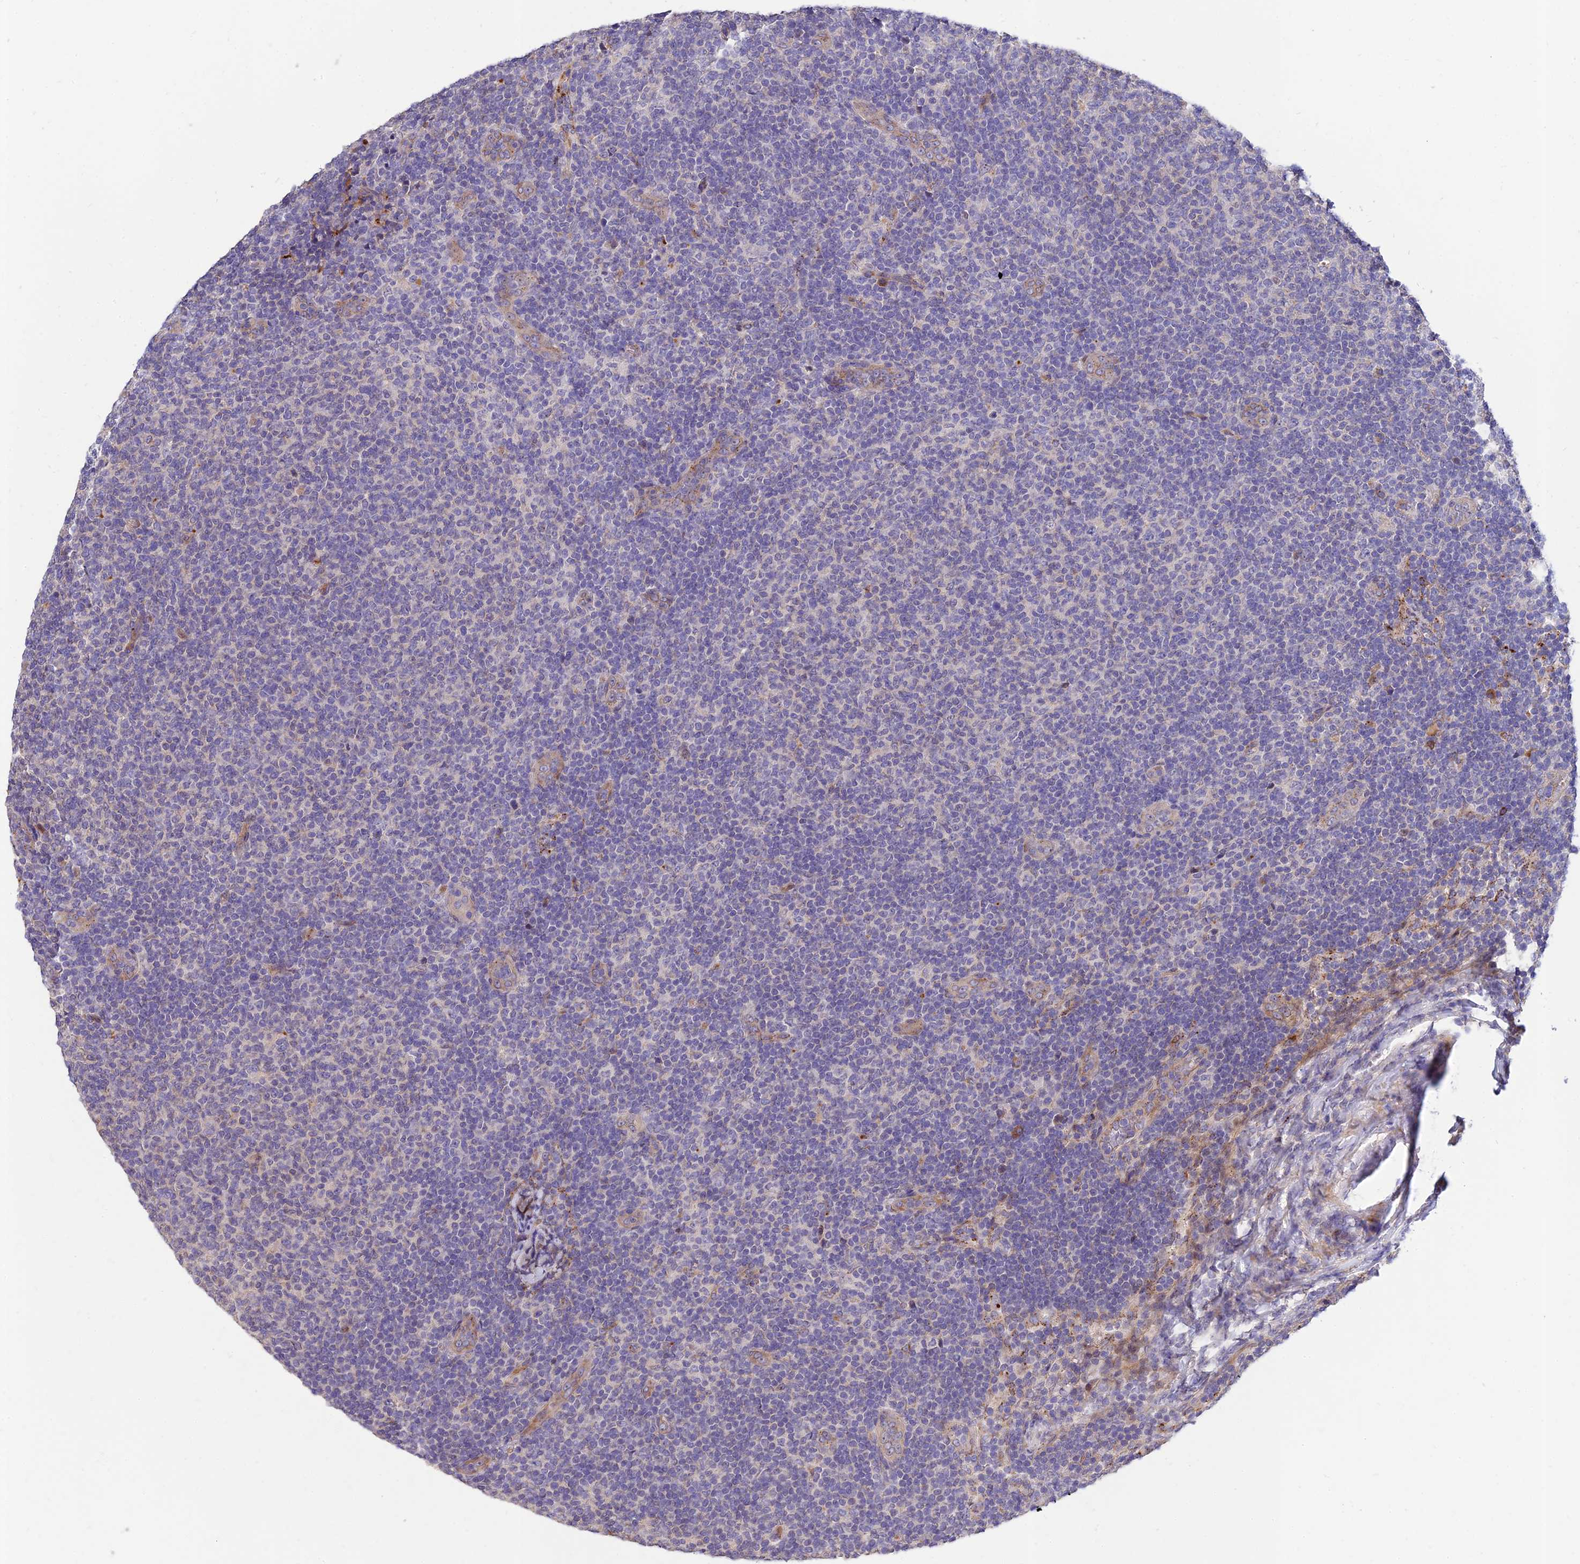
{"staining": {"intensity": "negative", "quantity": "none", "location": "none"}, "tissue": "lymphoma", "cell_type": "Tumor cells", "image_type": "cancer", "snomed": [{"axis": "morphology", "description": "Malignant lymphoma, non-Hodgkin's type, Low grade"}, {"axis": "topography", "description": "Lymph node"}], "caption": "IHC histopathology image of neoplastic tissue: human low-grade malignant lymphoma, non-Hodgkin's type stained with DAB displays no significant protein positivity in tumor cells.", "gene": "MRPL35", "patient": {"sex": "male", "age": 66}}